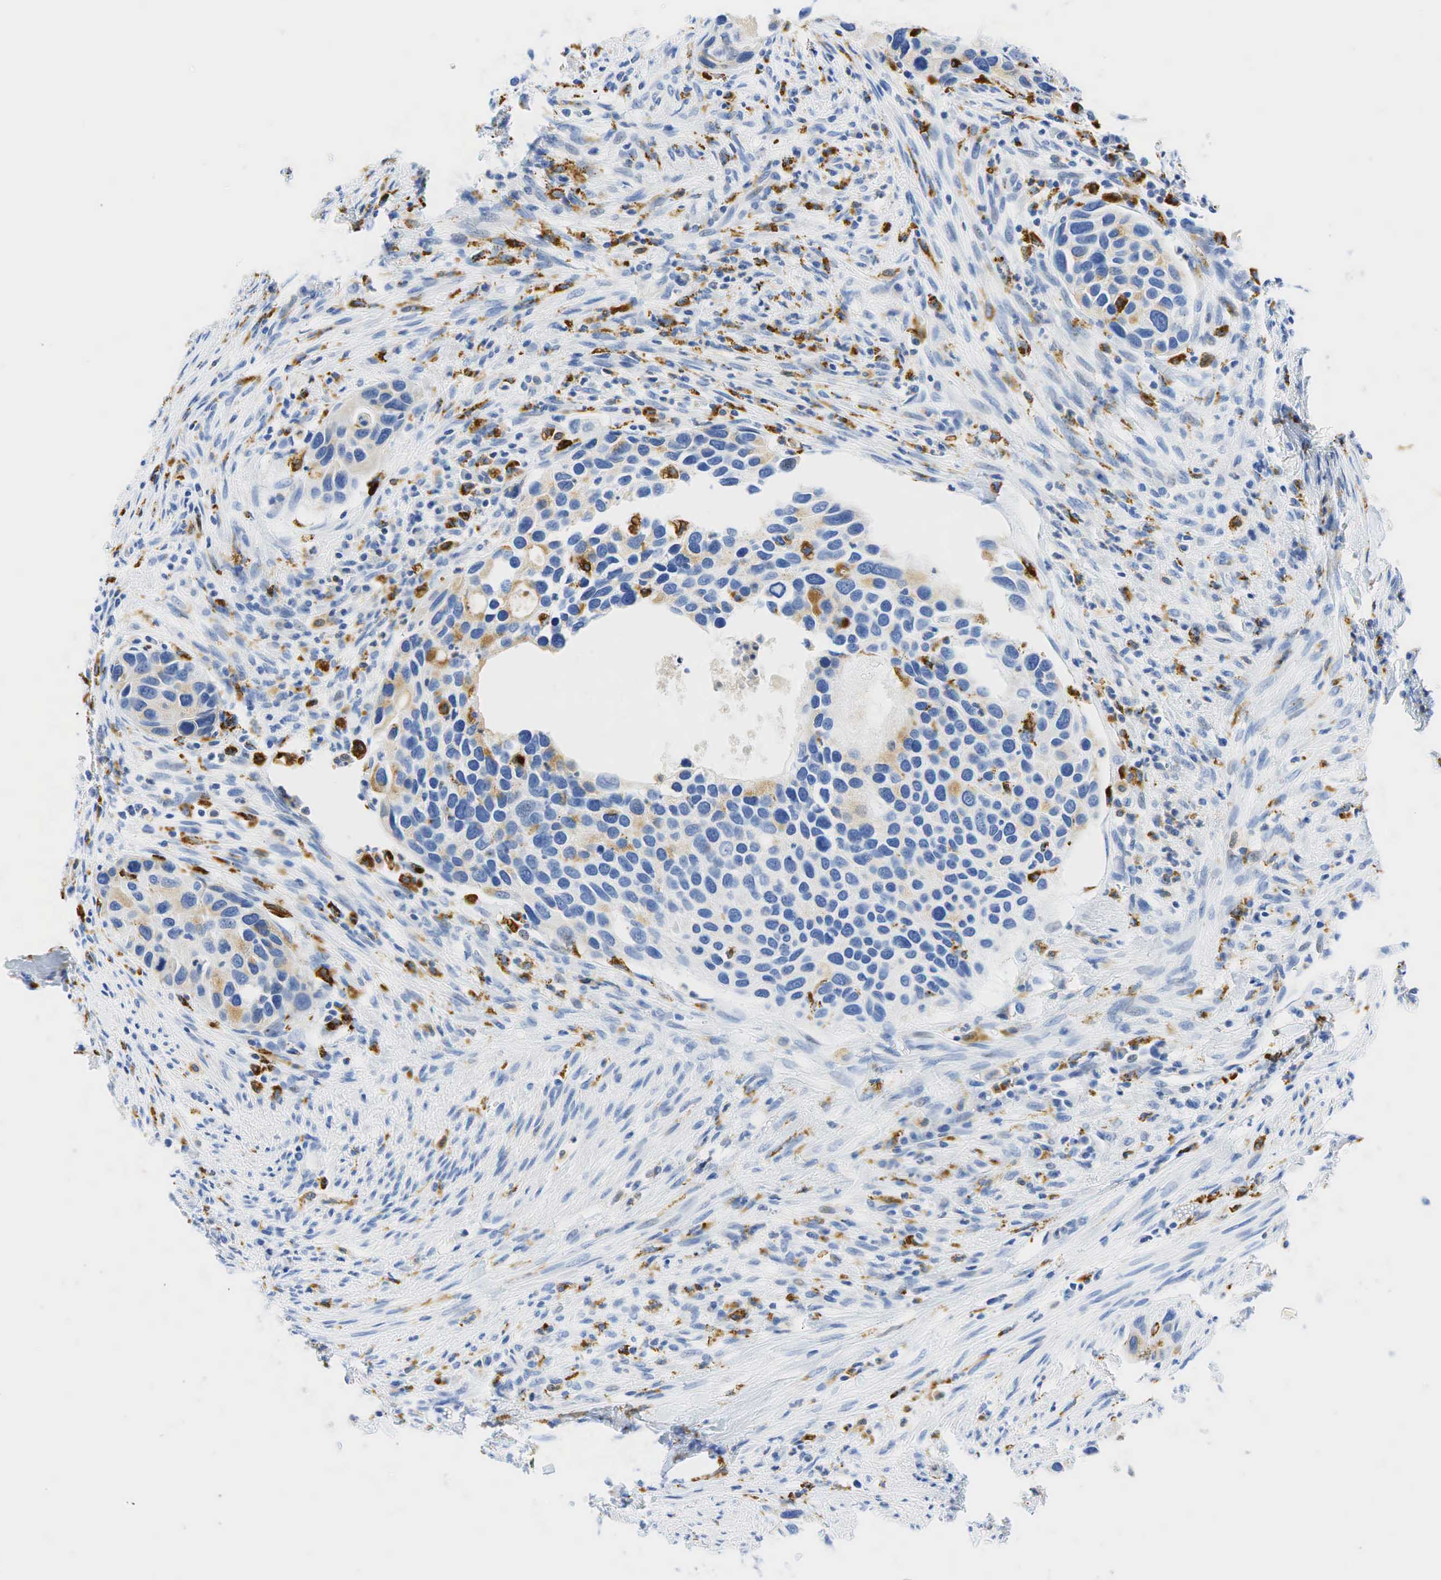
{"staining": {"intensity": "weak", "quantity": "<25%", "location": "cytoplasmic/membranous"}, "tissue": "urothelial cancer", "cell_type": "Tumor cells", "image_type": "cancer", "snomed": [{"axis": "morphology", "description": "Urothelial carcinoma, High grade"}, {"axis": "topography", "description": "Urinary bladder"}], "caption": "Protein analysis of high-grade urothelial carcinoma demonstrates no significant expression in tumor cells.", "gene": "CD68", "patient": {"sex": "male", "age": 66}}